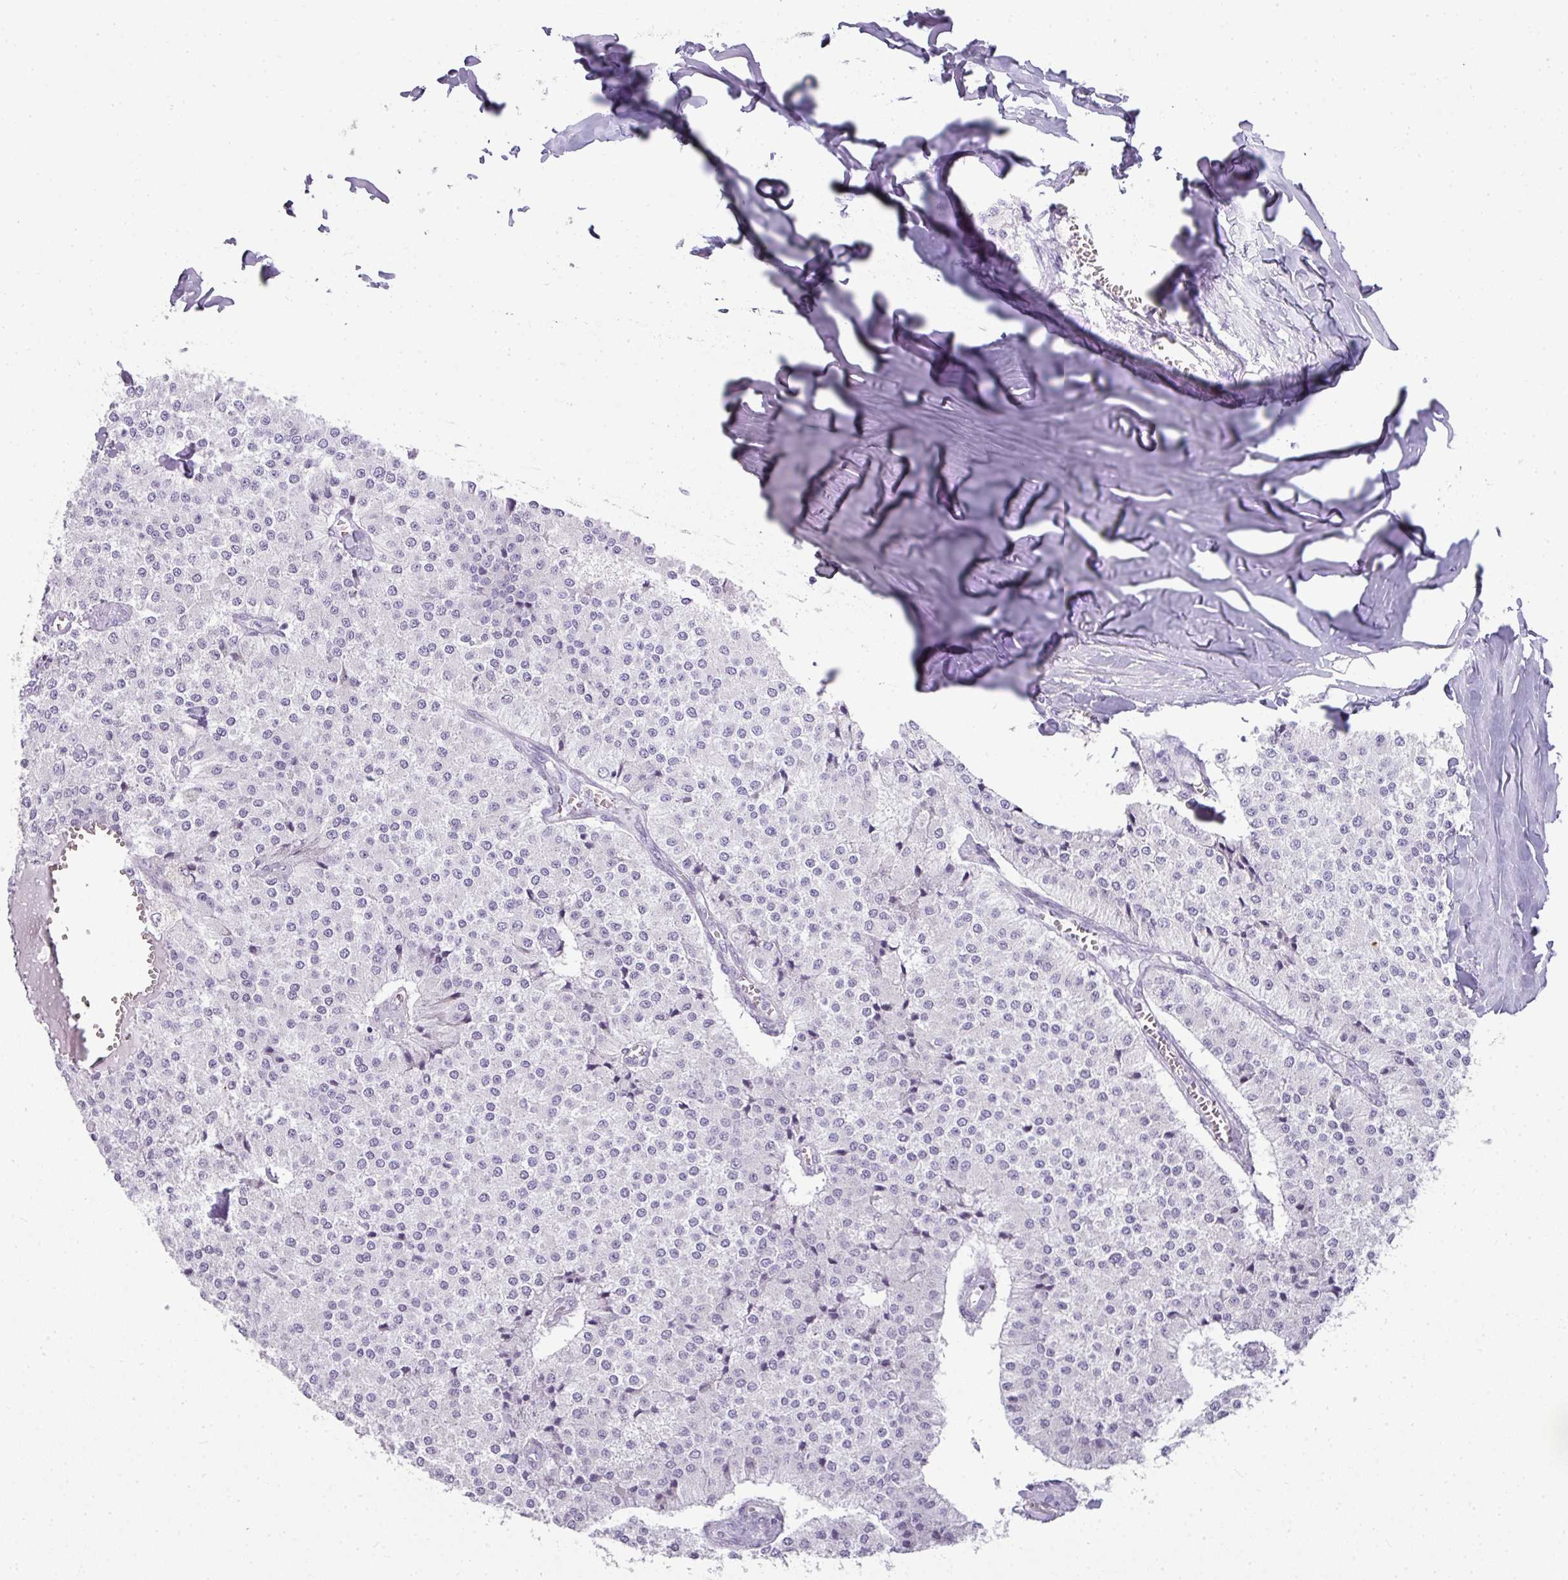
{"staining": {"intensity": "negative", "quantity": "none", "location": "none"}, "tissue": "carcinoid", "cell_type": "Tumor cells", "image_type": "cancer", "snomed": [{"axis": "morphology", "description": "Carcinoid, malignant, NOS"}, {"axis": "topography", "description": "Colon"}], "caption": "High power microscopy photomicrograph of an immunohistochemistry (IHC) image of carcinoid, revealing no significant positivity in tumor cells.", "gene": "RBMY1F", "patient": {"sex": "female", "age": 52}}